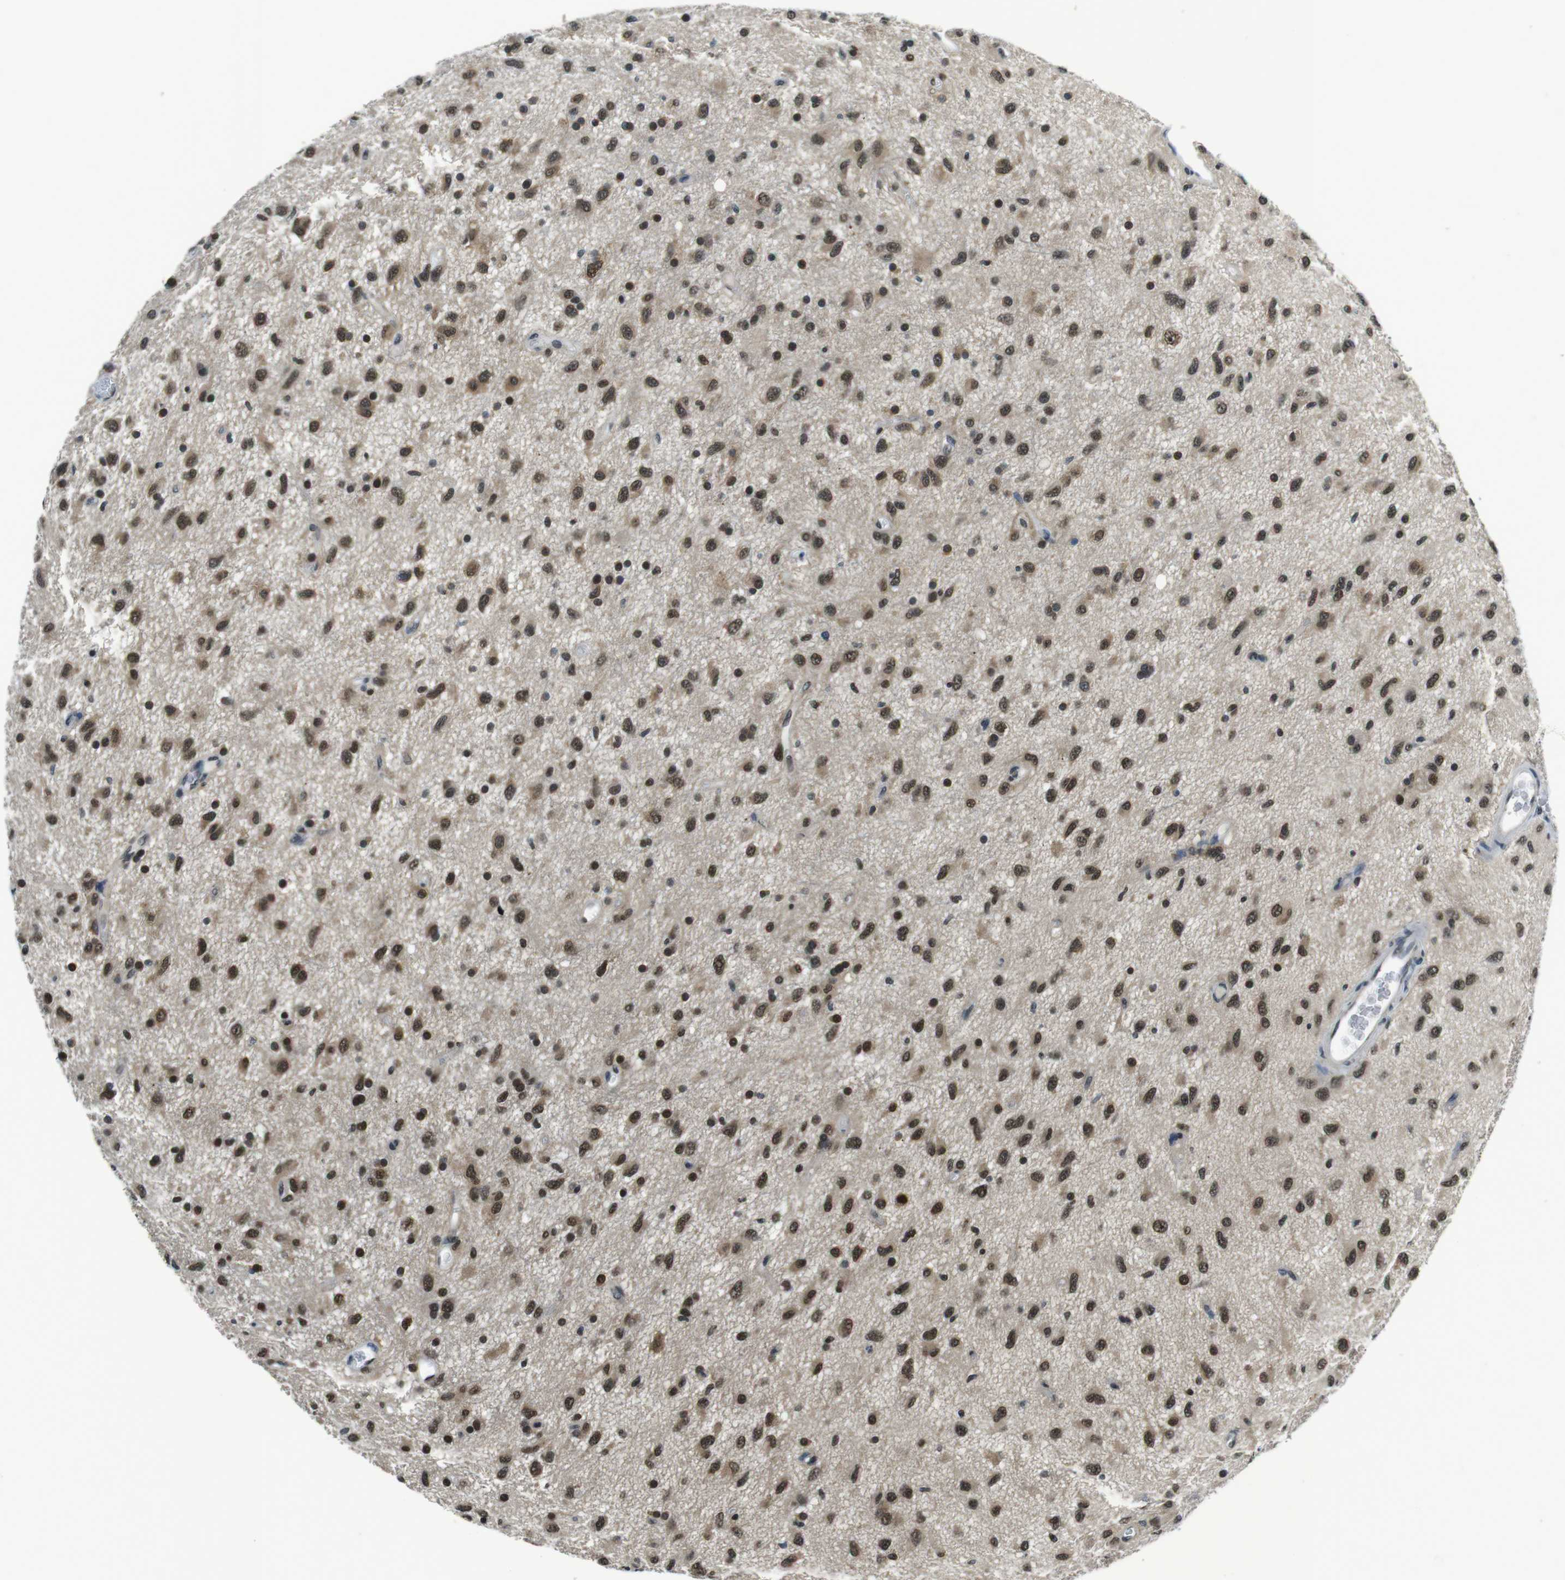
{"staining": {"intensity": "moderate", "quantity": ">75%", "location": "nuclear"}, "tissue": "glioma", "cell_type": "Tumor cells", "image_type": "cancer", "snomed": [{"axis": "morphology", "description": "Glioma, malignant, Low grade"}, {"axis": "topography", "description": "Brain"}], "caption": "Immunohistochemistry photomicrograph of glioma stained for a protein (brown), which exhibits medium levels of moderate nuclear staining in approximately >75% of tumor cells.", "gene": "NEK4", "patient": {"sex": "male", "age": 77}}